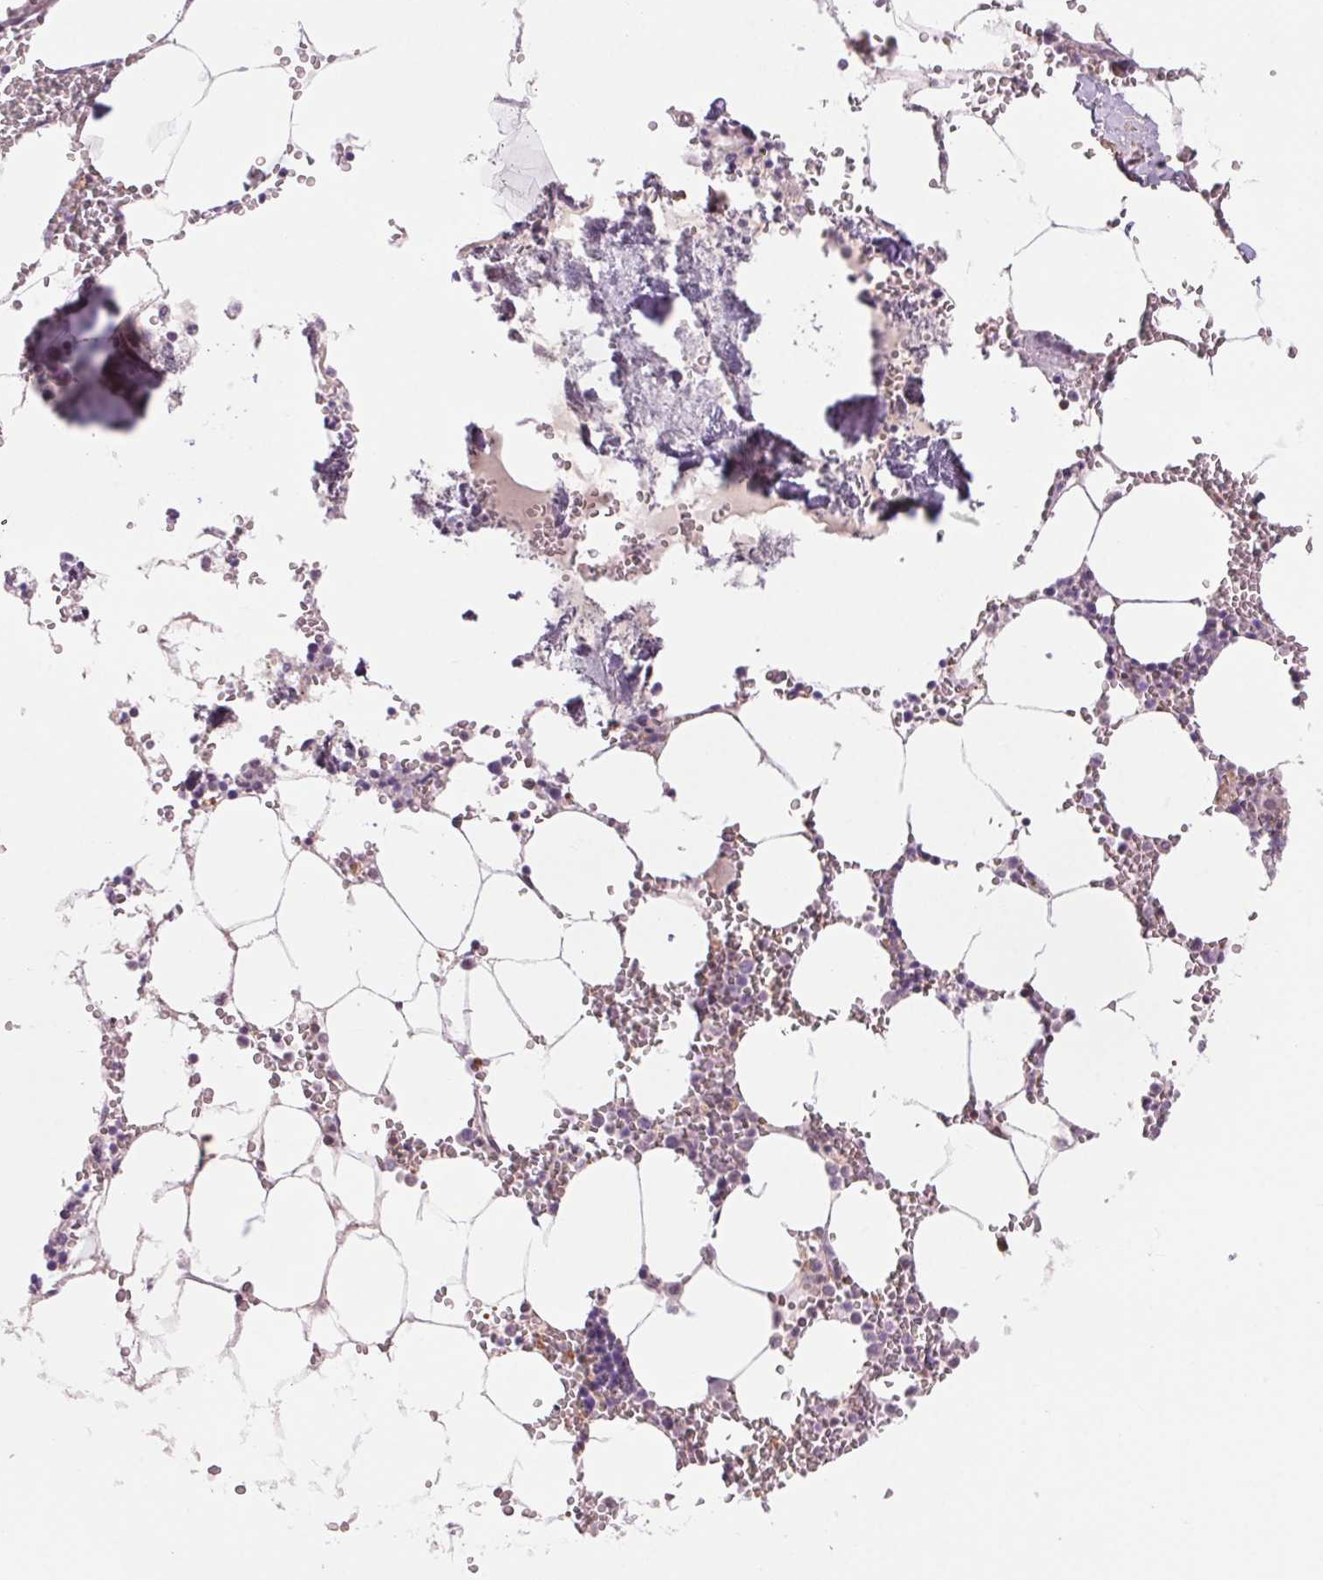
{"staining": {"intensity": "negative", "quantity": "none", "location": "none"}, "tissue": "bone marrow", "cell_type": "Hematopoietic cells", "image_type": "normal", "snomed": [{"axis": "morphology", "description": "Normal tissue, NOS"}, {"axis": "topography", "description": "Bone marrow"}], "caption": "Immunohistochemistry micrograph of benign bone marrow stained for a protein (brown), which reveals no expression in hematopoietic cells.", "gene": "HHLA2", "patient": {"sex": "male", "age": 54}}